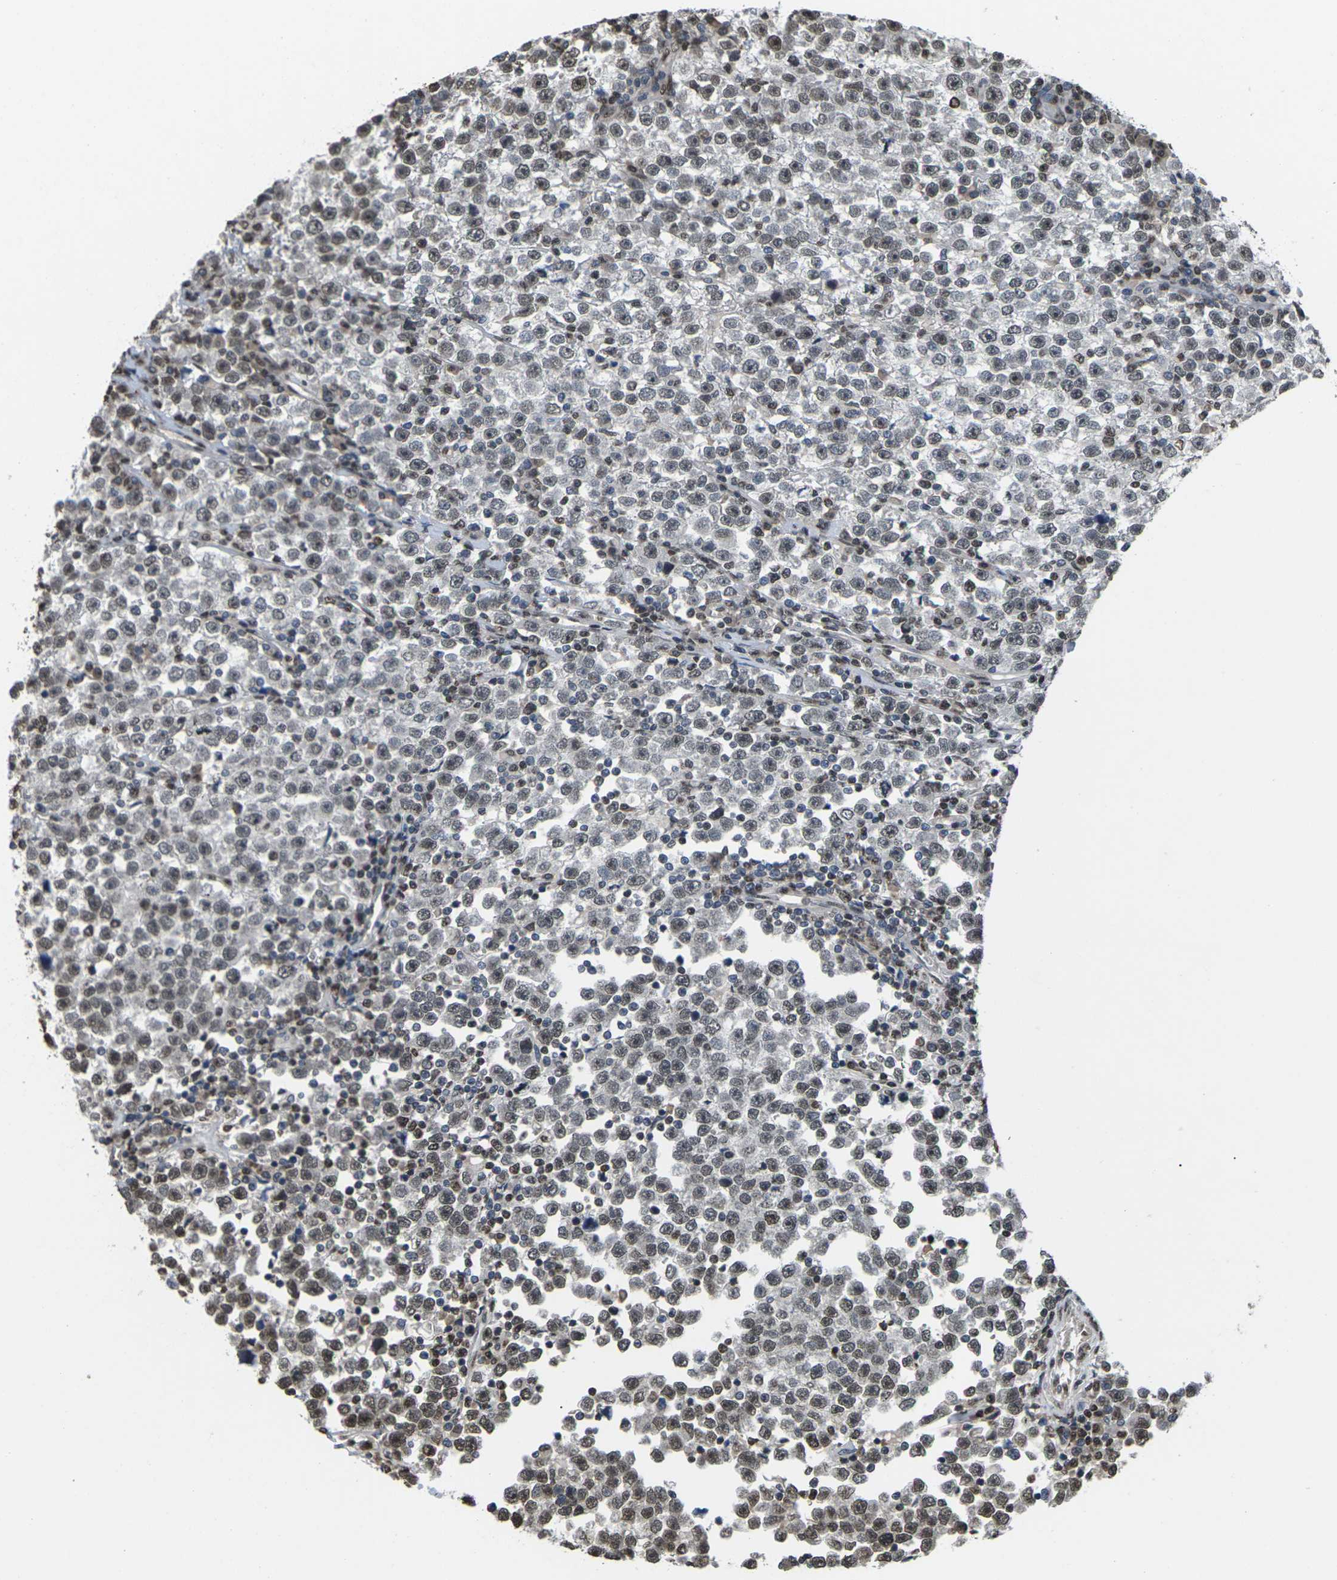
{"staining": {"intensity": "weak", "quantity": "25%-75%", "location": "nuclear"}, "tissue": "testis cancer", "cell_type": "Tumor cells", "image_type": "cancer", "snomed": [{"axis": "morphology", "description": "Seminoma, NOS"}, {"axis": "topography", "description": "Testis"}], "caption": "Seminoma (testis) stained with a brown dye exhibits weak nuclear positive staining in about 25%-75% of tumor cells.", "gene": "EMSY", "patient": {"sex": "male", "age": 43}}